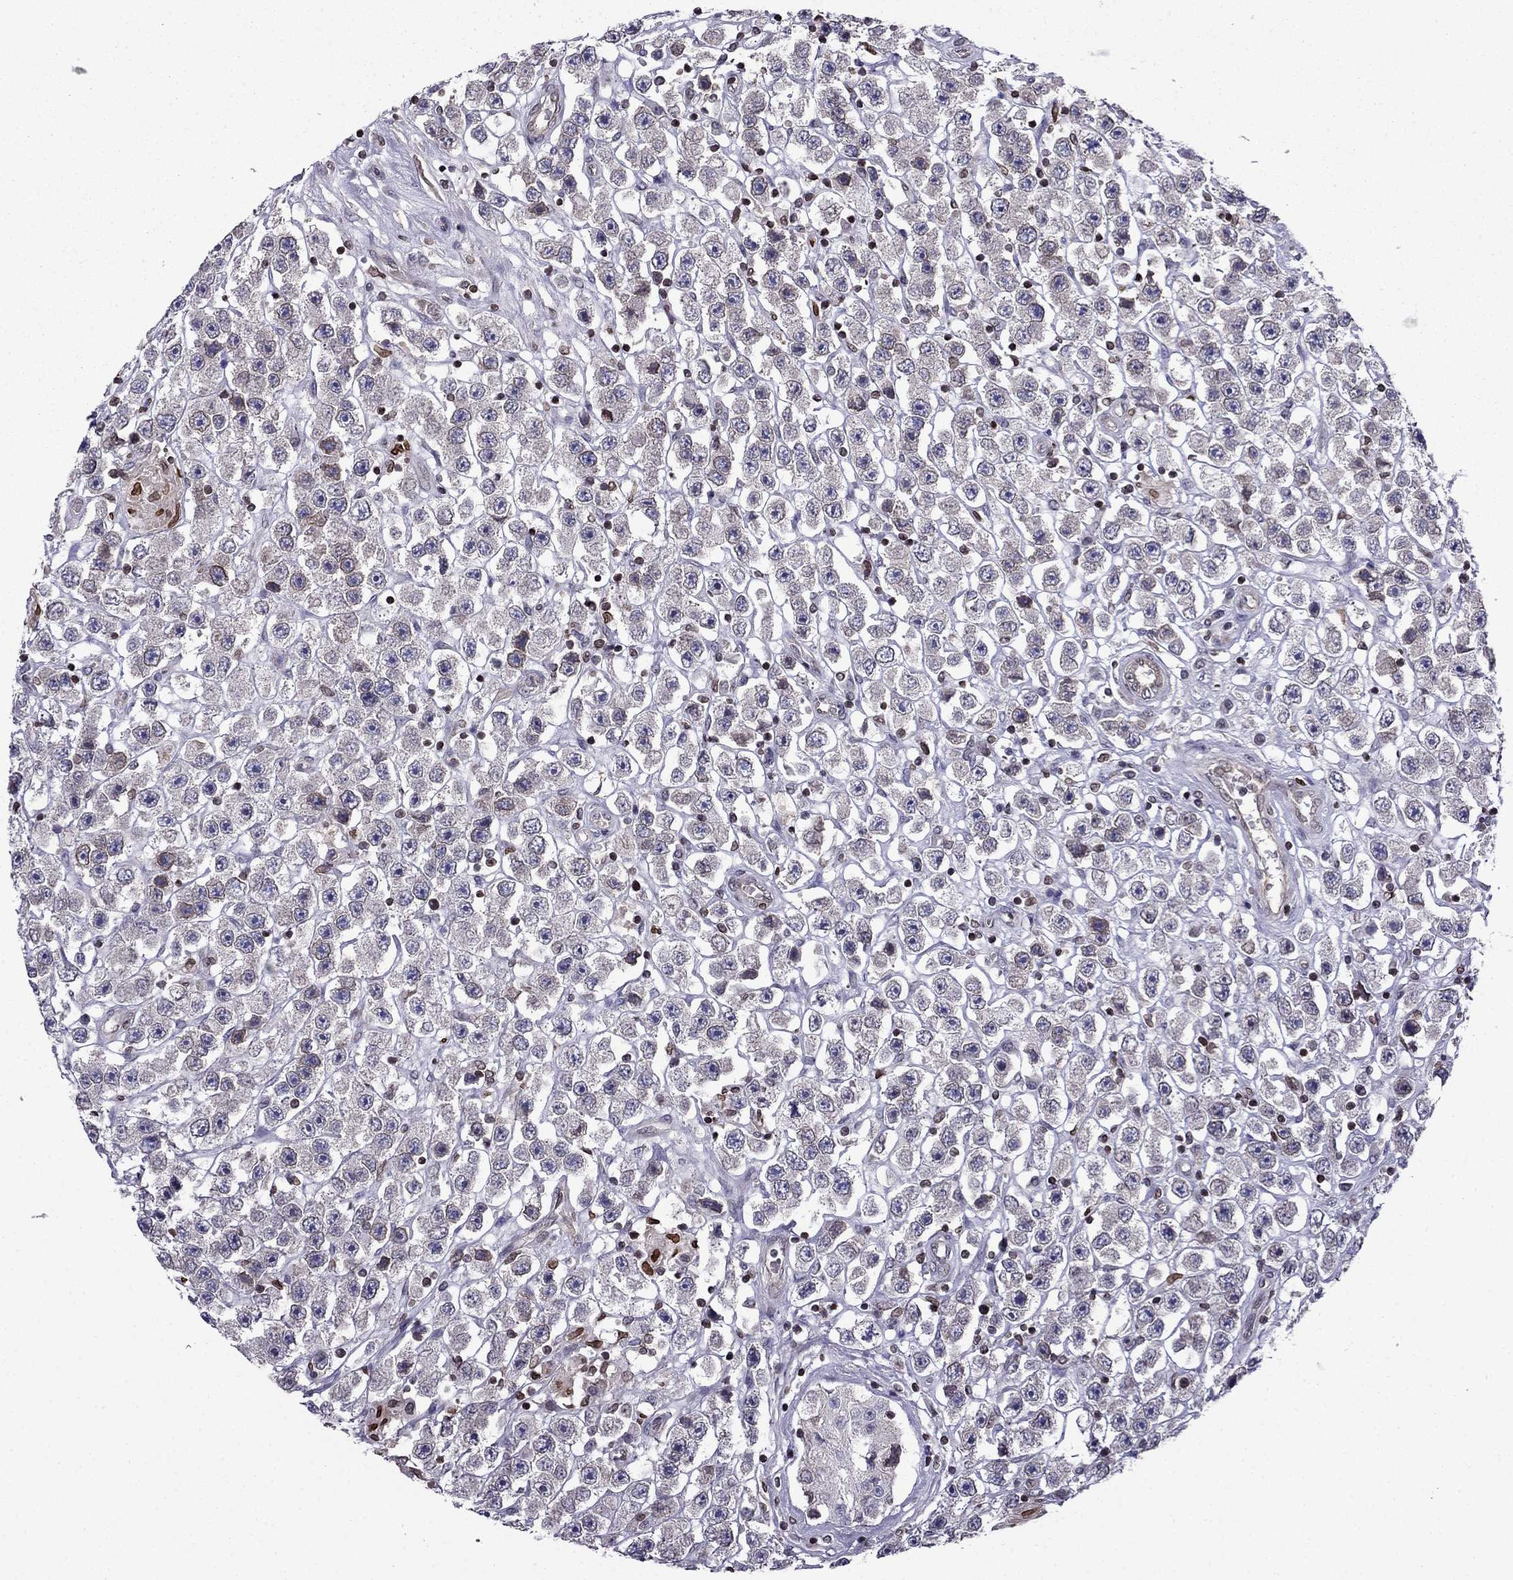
{"staining": {"intensity": "negative", "quantity": "none", "location": "none"}, "tissue": "testis cancer", "cell_type": "Tumor cells", "image_type": "cancer", "snomed": [{"axis": "morphology", "description": "Seminoma, NOS"}, {"axis": "topography", "description": "Testis"}], "caption": "An immunohistochemistry (IHC) histopathology image of testis seminoma is shown. There is no staining in tumor cells of testis seminoma. The staining is performed using DAB (3,3'-diaminobenzidine) brown chromogen with nuclei counter-stained in using hematoxylin.", "gene": "CDC42BPA", "patient": {"sex": "male", "age": 45}}